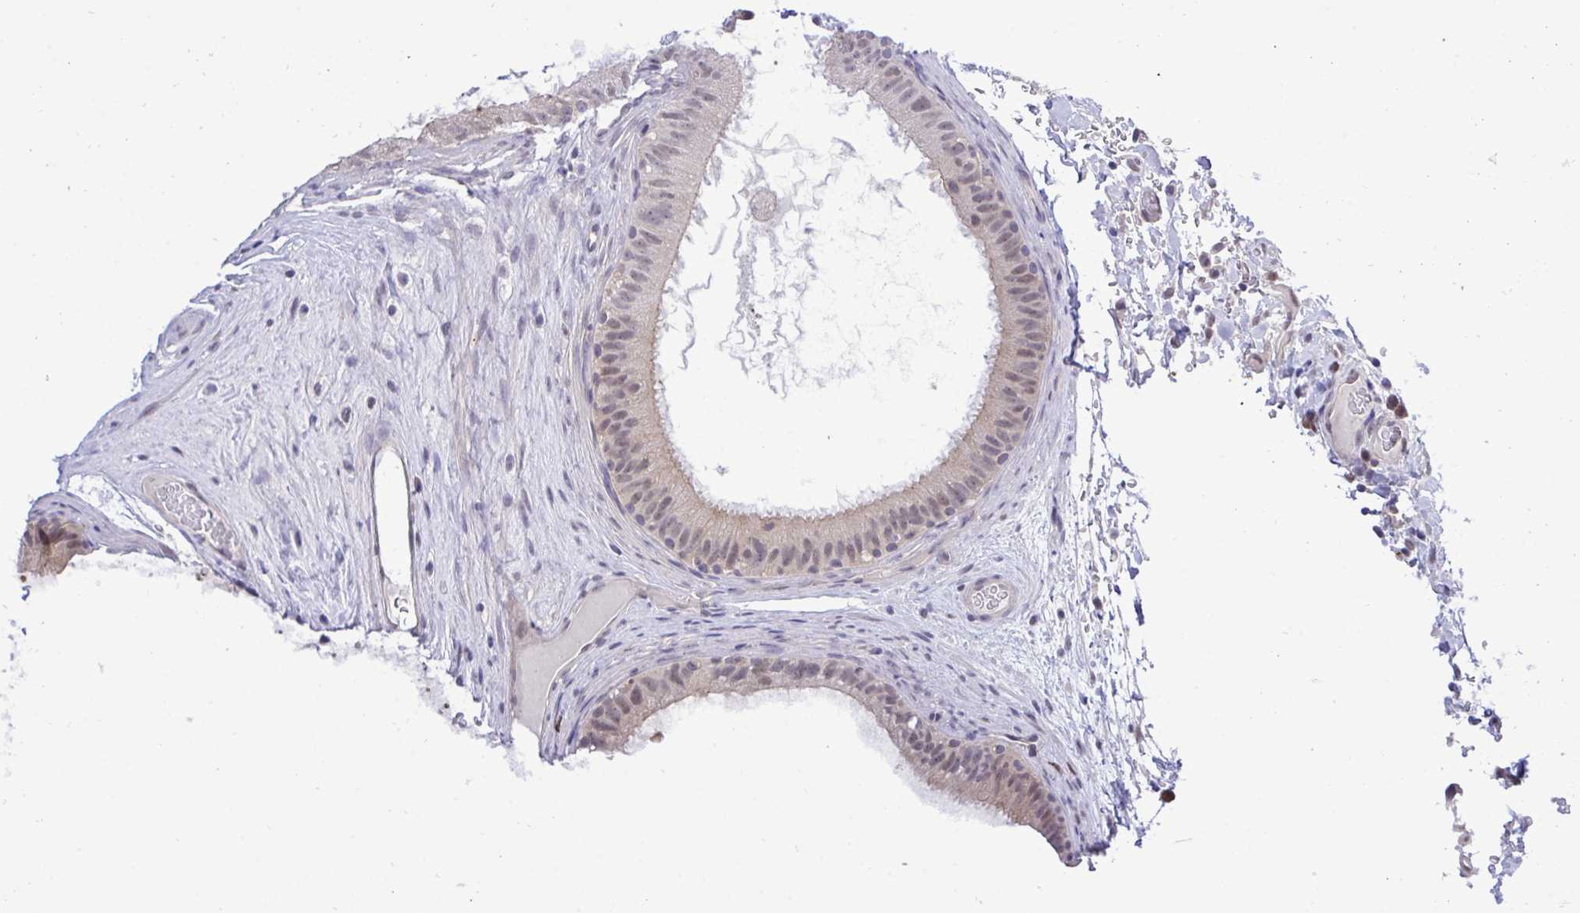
{"staining": {"intensity": "weak", "quantity": "25%-75%", "location": "cytoplasmic/membranous,nuclear"}, "tissue": "epididymis", "cell_type": "Glandular cells", "image_type": "normal", "snomed": [{"axis": "morphology", "description": "Normal tissue, NOS"}, {"axis": "topography", "description": "Epididymis"}], "caption": "There is low levels of weak cytoplasmic/membranous,nuclear staining in glandular cells of normal epididymis, as demonstrated by immunohistochemical staining (brown color).", "gene": "ZNF444", "patient": {"sex": "male", "age": 23}}